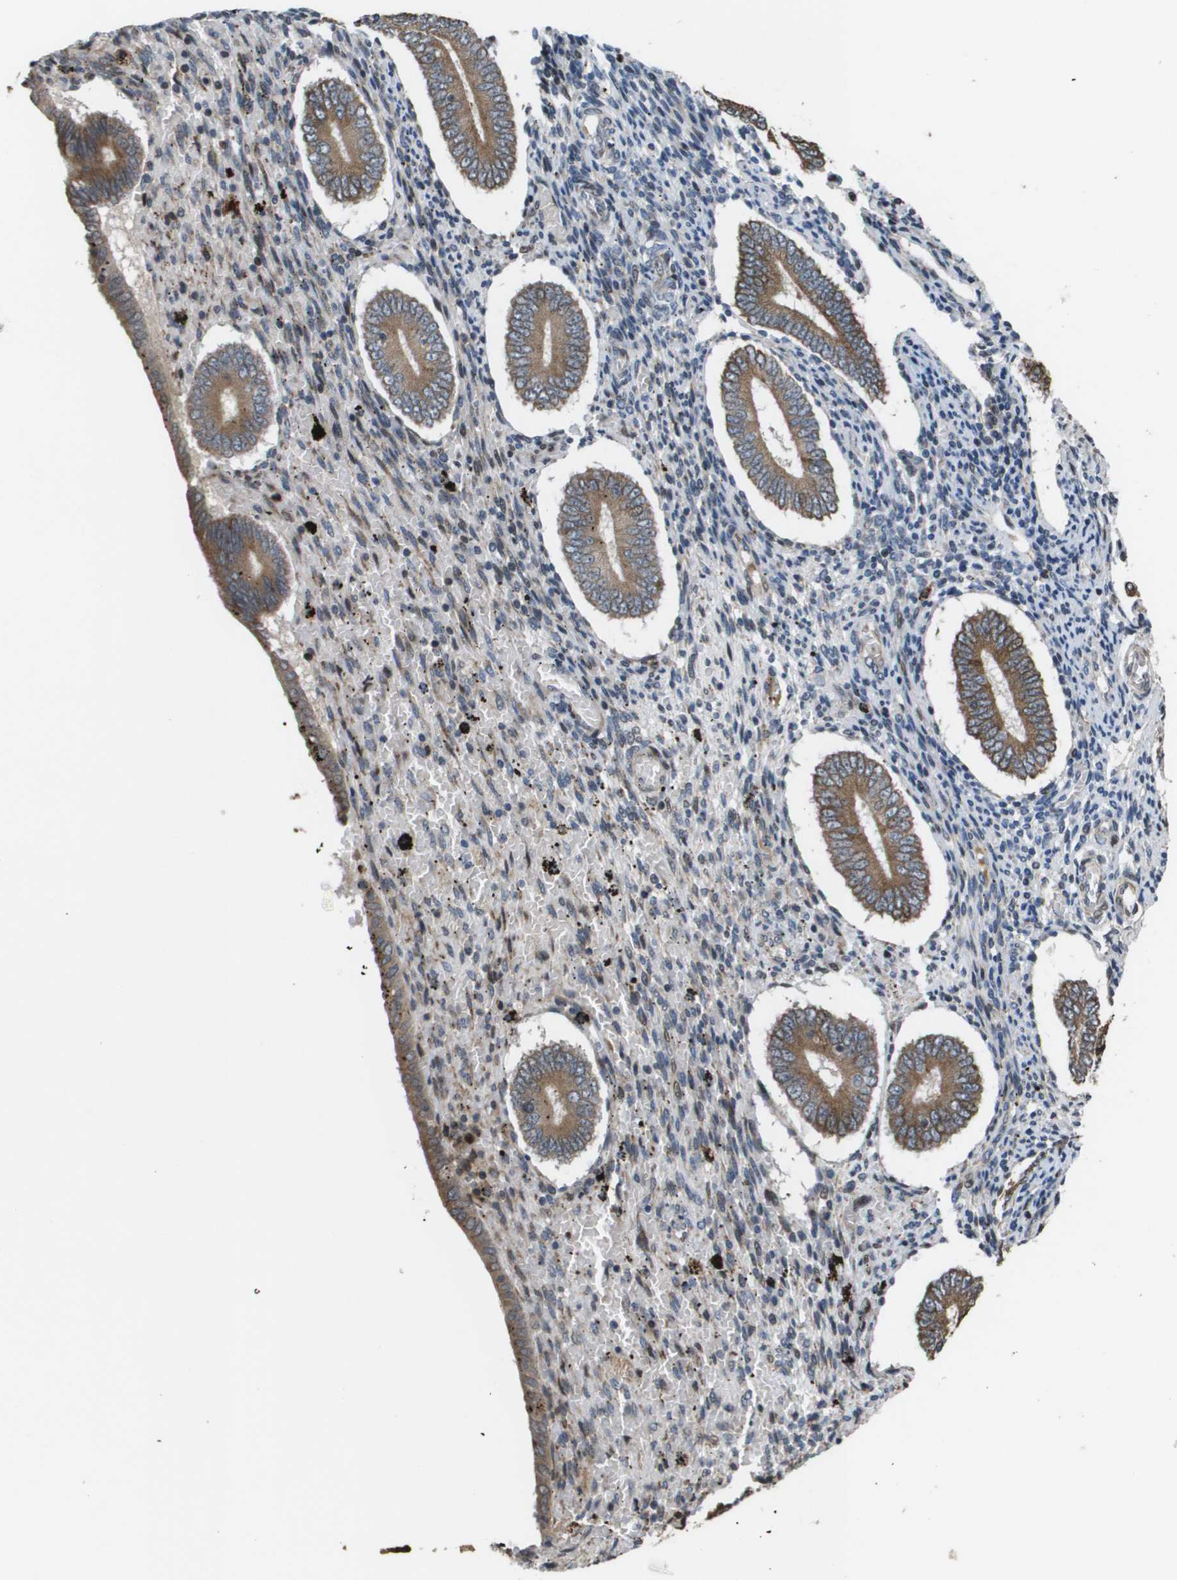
{"staining": {"intensity": "negative", "quantity": "none", "location": "none"}, "tissue": "endometrium", "cell_type": "Cells in endometrial stroma", "image_type": "normal", "snomed": [{"axis": "morphology", "description": "Normal tissue, NOS"}, {"axis": "topography", "description": "Endometrium"}], "caption": "IHC micrograph of unremarkable endometrium stained for a protein (brown), which exhibits no expression in cells in endometrial stroma.", "gene": "AXIN2", "patient": {"sex": "female", "age": 42}}